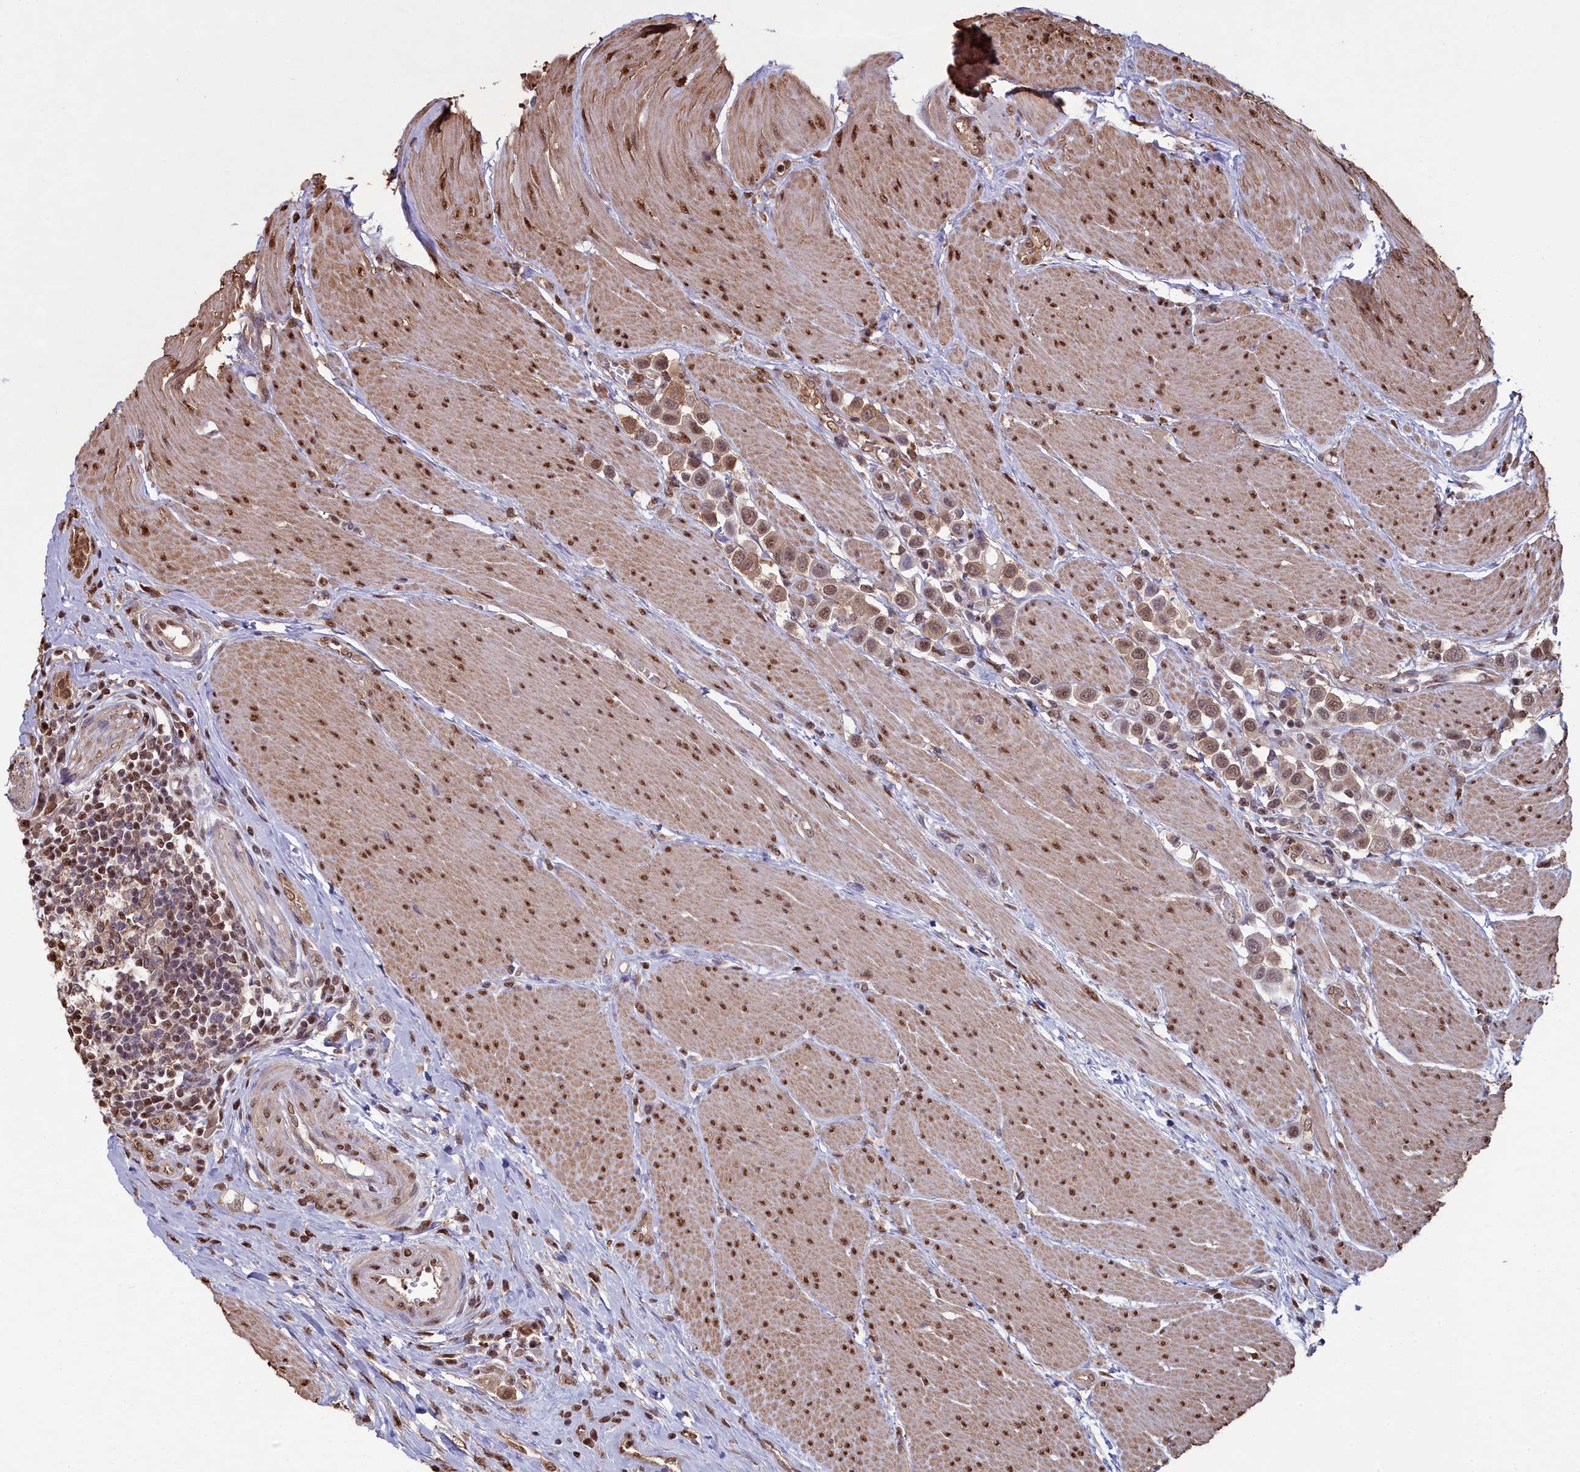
{"staining": {"intensity": "moderate", "quantity": ">75%", "location": "cytoplasmic/membranous,nuclear"}, "tissue": "urothelial cancer", "cell_type": "Tumor cells", "image_type": "cancer", "snomed": [{"axis": "morphology", "description": "Urothelial carcinoma, High grade"}, {"axis": "topography", "description": "Urinary bladder"}], "caption": "This photomicrograph exhibits immunohistochemistry staining of human urothelial cancer, with medium moderate cytoplasmic/membranous and nuclear staining in approximately >75% of tumor cells.", "gene": "GAPDH", "patient": {"sex": "male", "age": 50}}